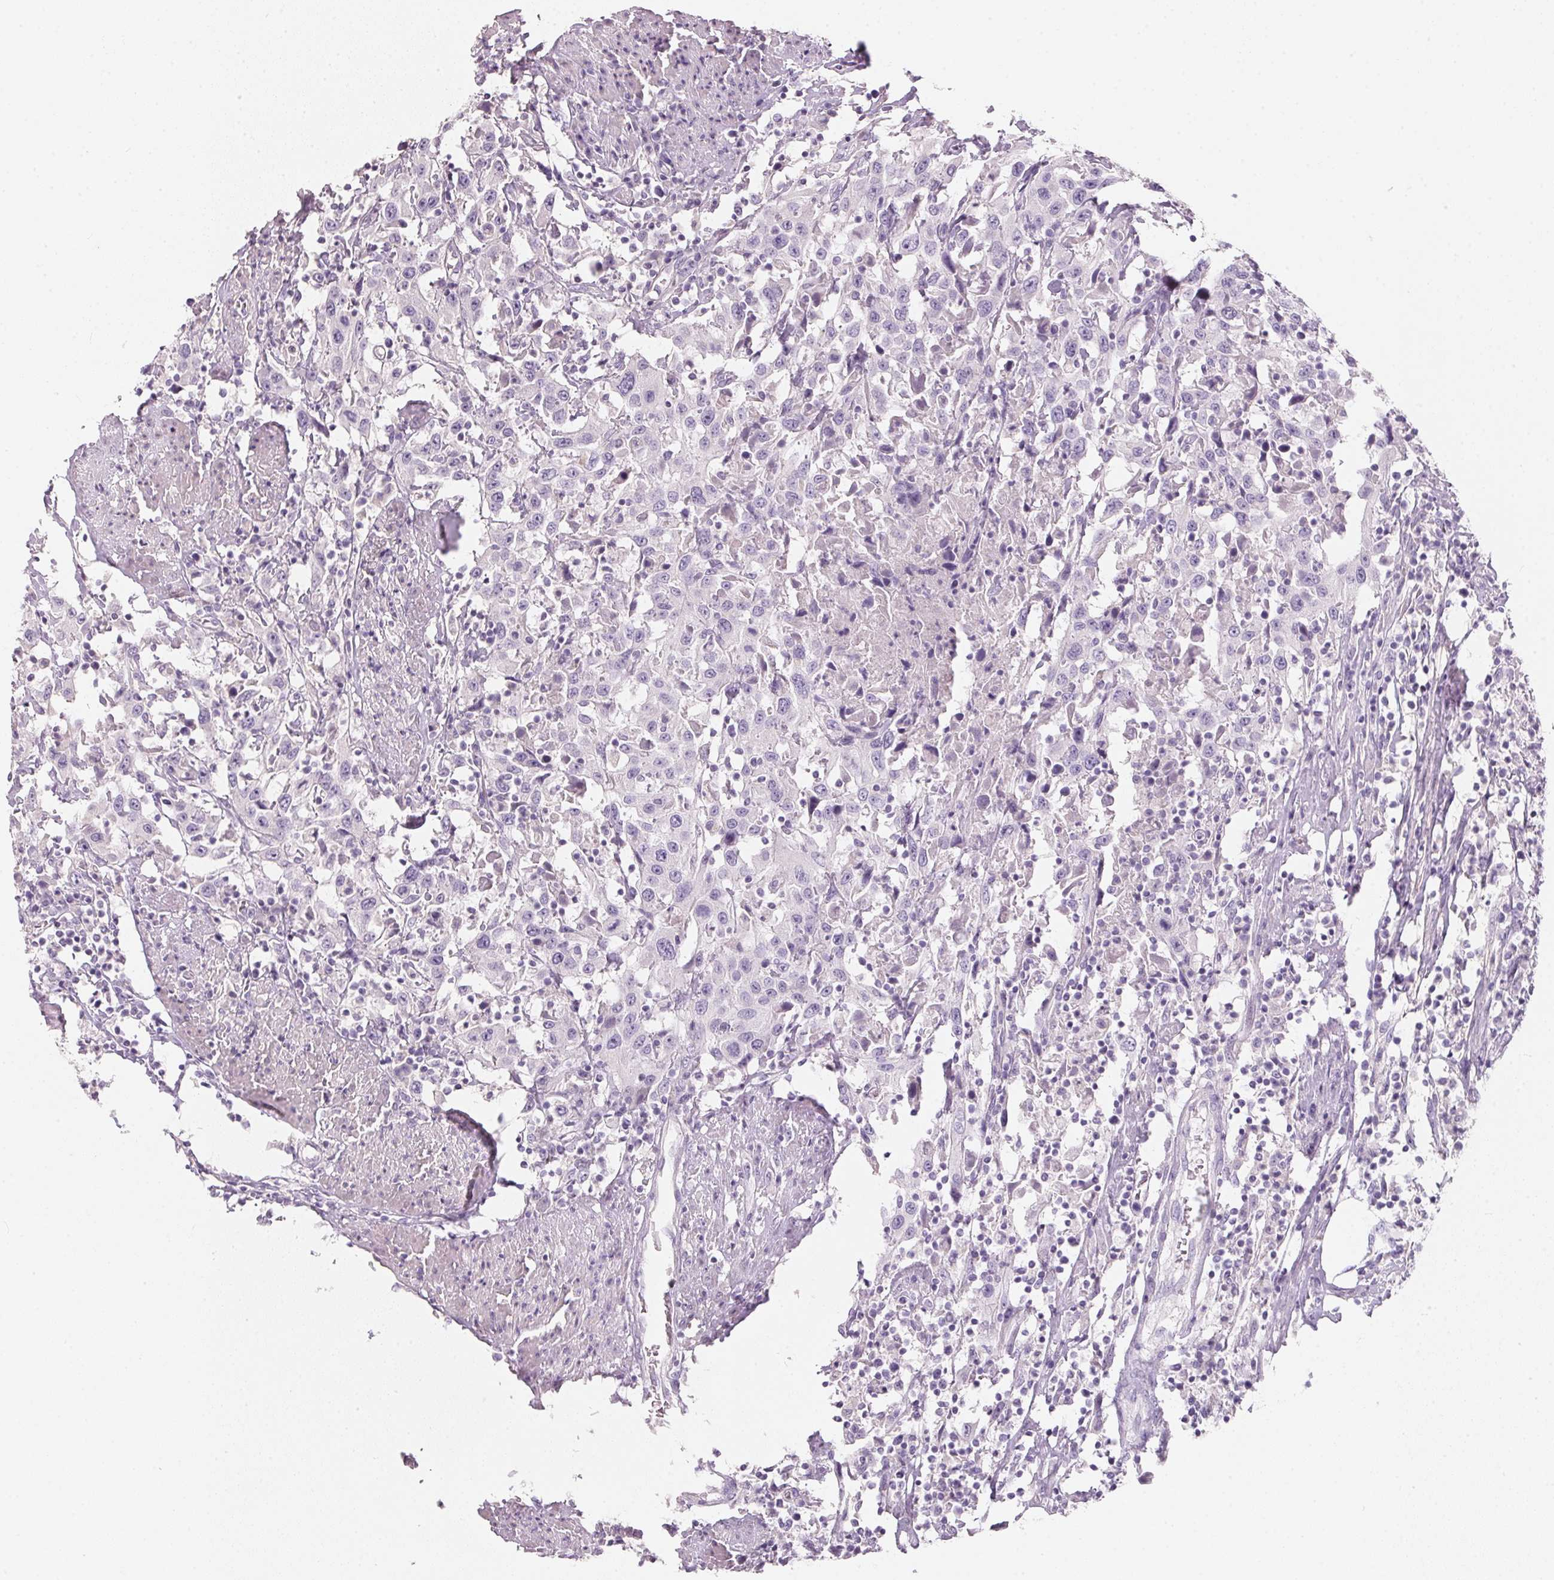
{"staining": {"intensity": "negative", "quantity": "none", "location": "none"}, "tissue": "urothelial cancer", "cell_type": "Tumor cells", "image_type": "cancer", "snomed": [{"axis": "morphology", "description": "Urothelial carcinoma, High grade"}, {"axis": "topography", "description": "Urinary bladder"}], "caption": "Immunohistochemistry (IHC) micrograph of neoplastic tissue: human urothelial carcinoma (high-grade) stained with DAB (3,3'-diaminobenzidine) demonstrates no significant protein expression in tumor cells.", "gene": "HSD17B1", "patient": {"sex": "male", "age": 61}}